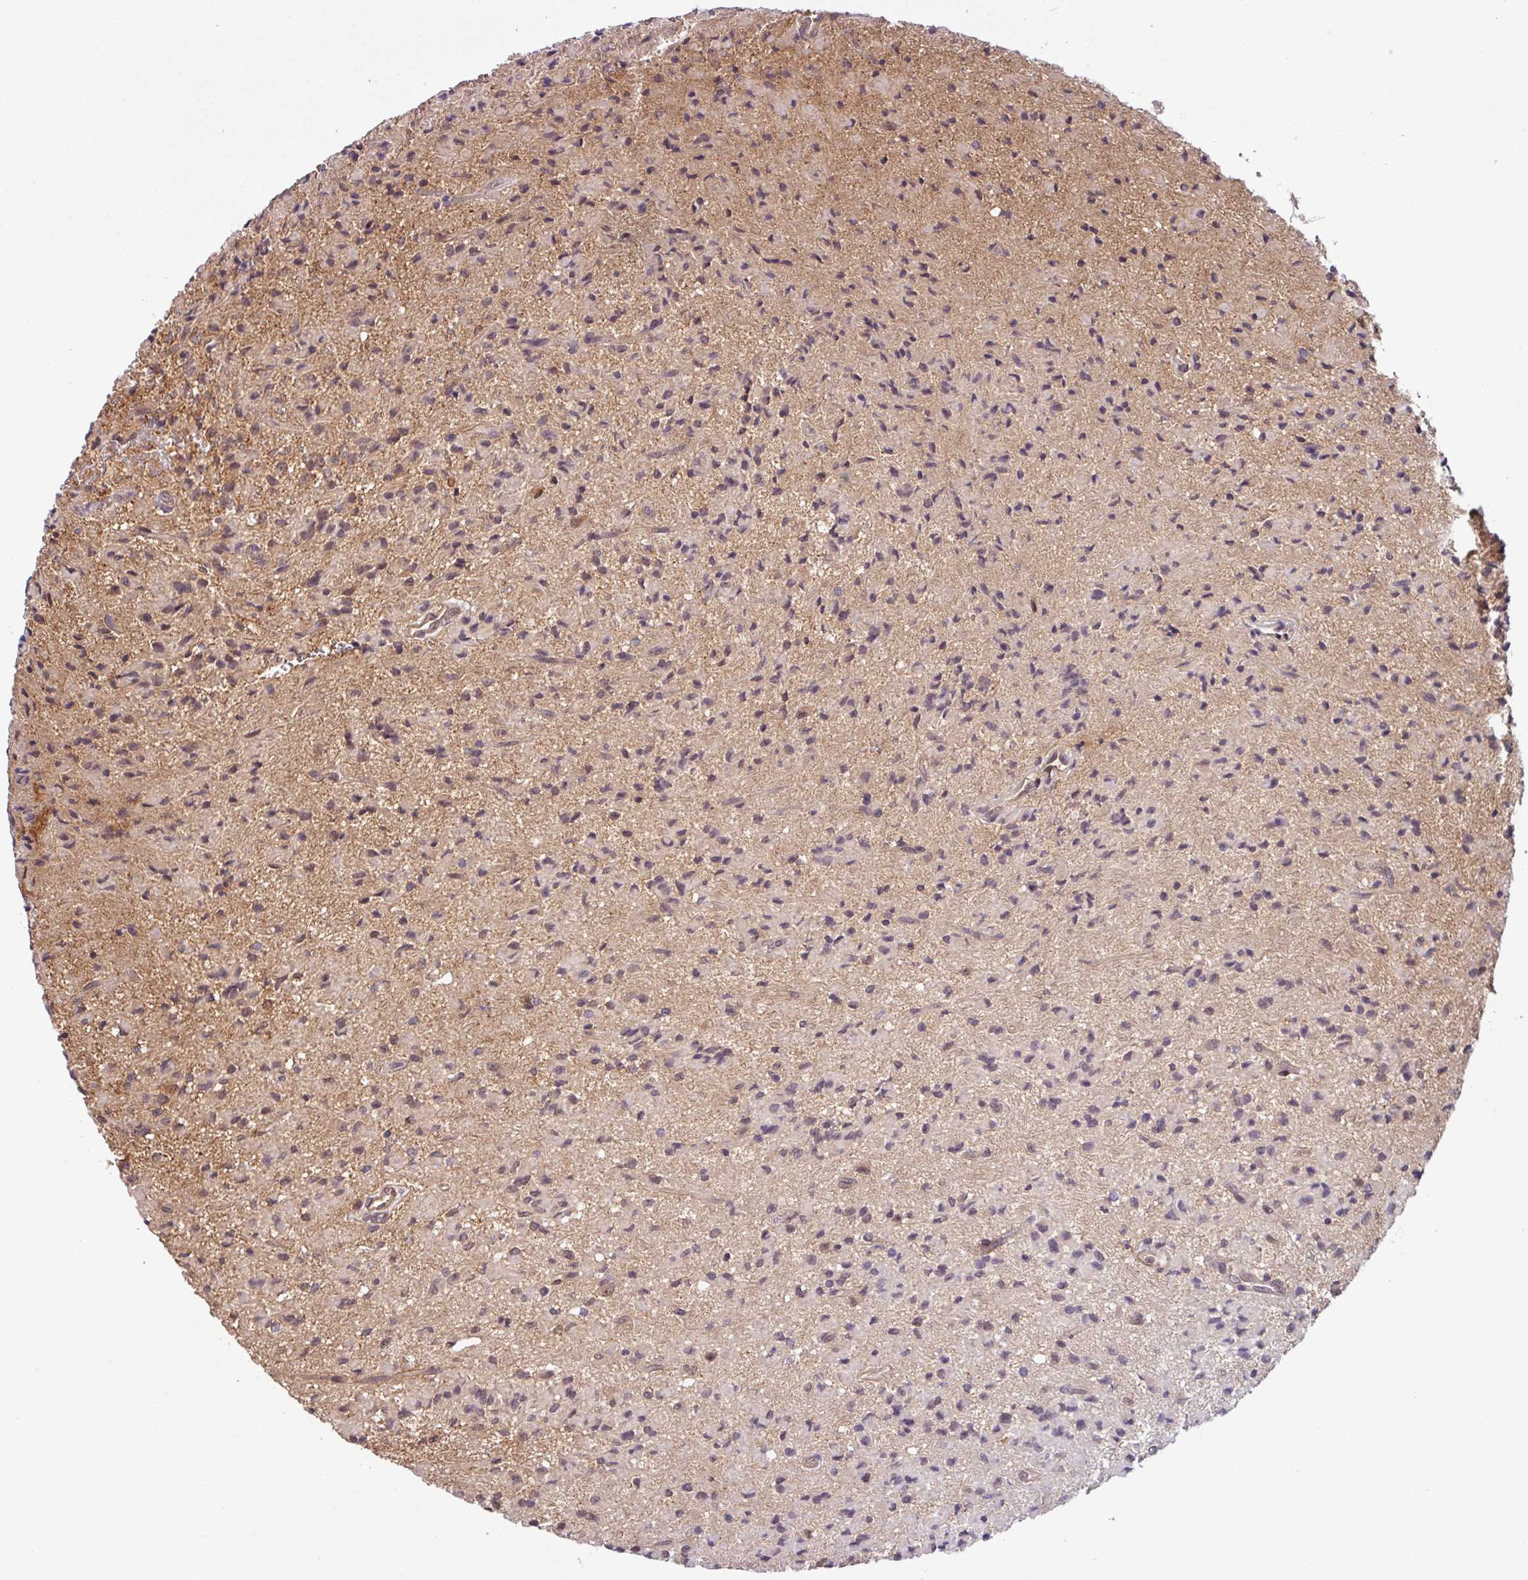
{"staining": {"intensity": "weak", "quantity": "<25%", "location": "nuclear"}, "tissue": "glioma", "cell_type": "Tumor cells", "image_type": "cancer", "snomed": [{"axis": "morphology", "description": "Glioma, malignant, Low grade"}, {"axis": "topography", "description": "Brain"}], "caption": "Immunohistochemical staining of human glioma shows no significant staining in tumor cells.", "gene": "C7orf50", "patient": {"sex": "female", "age": 33}}